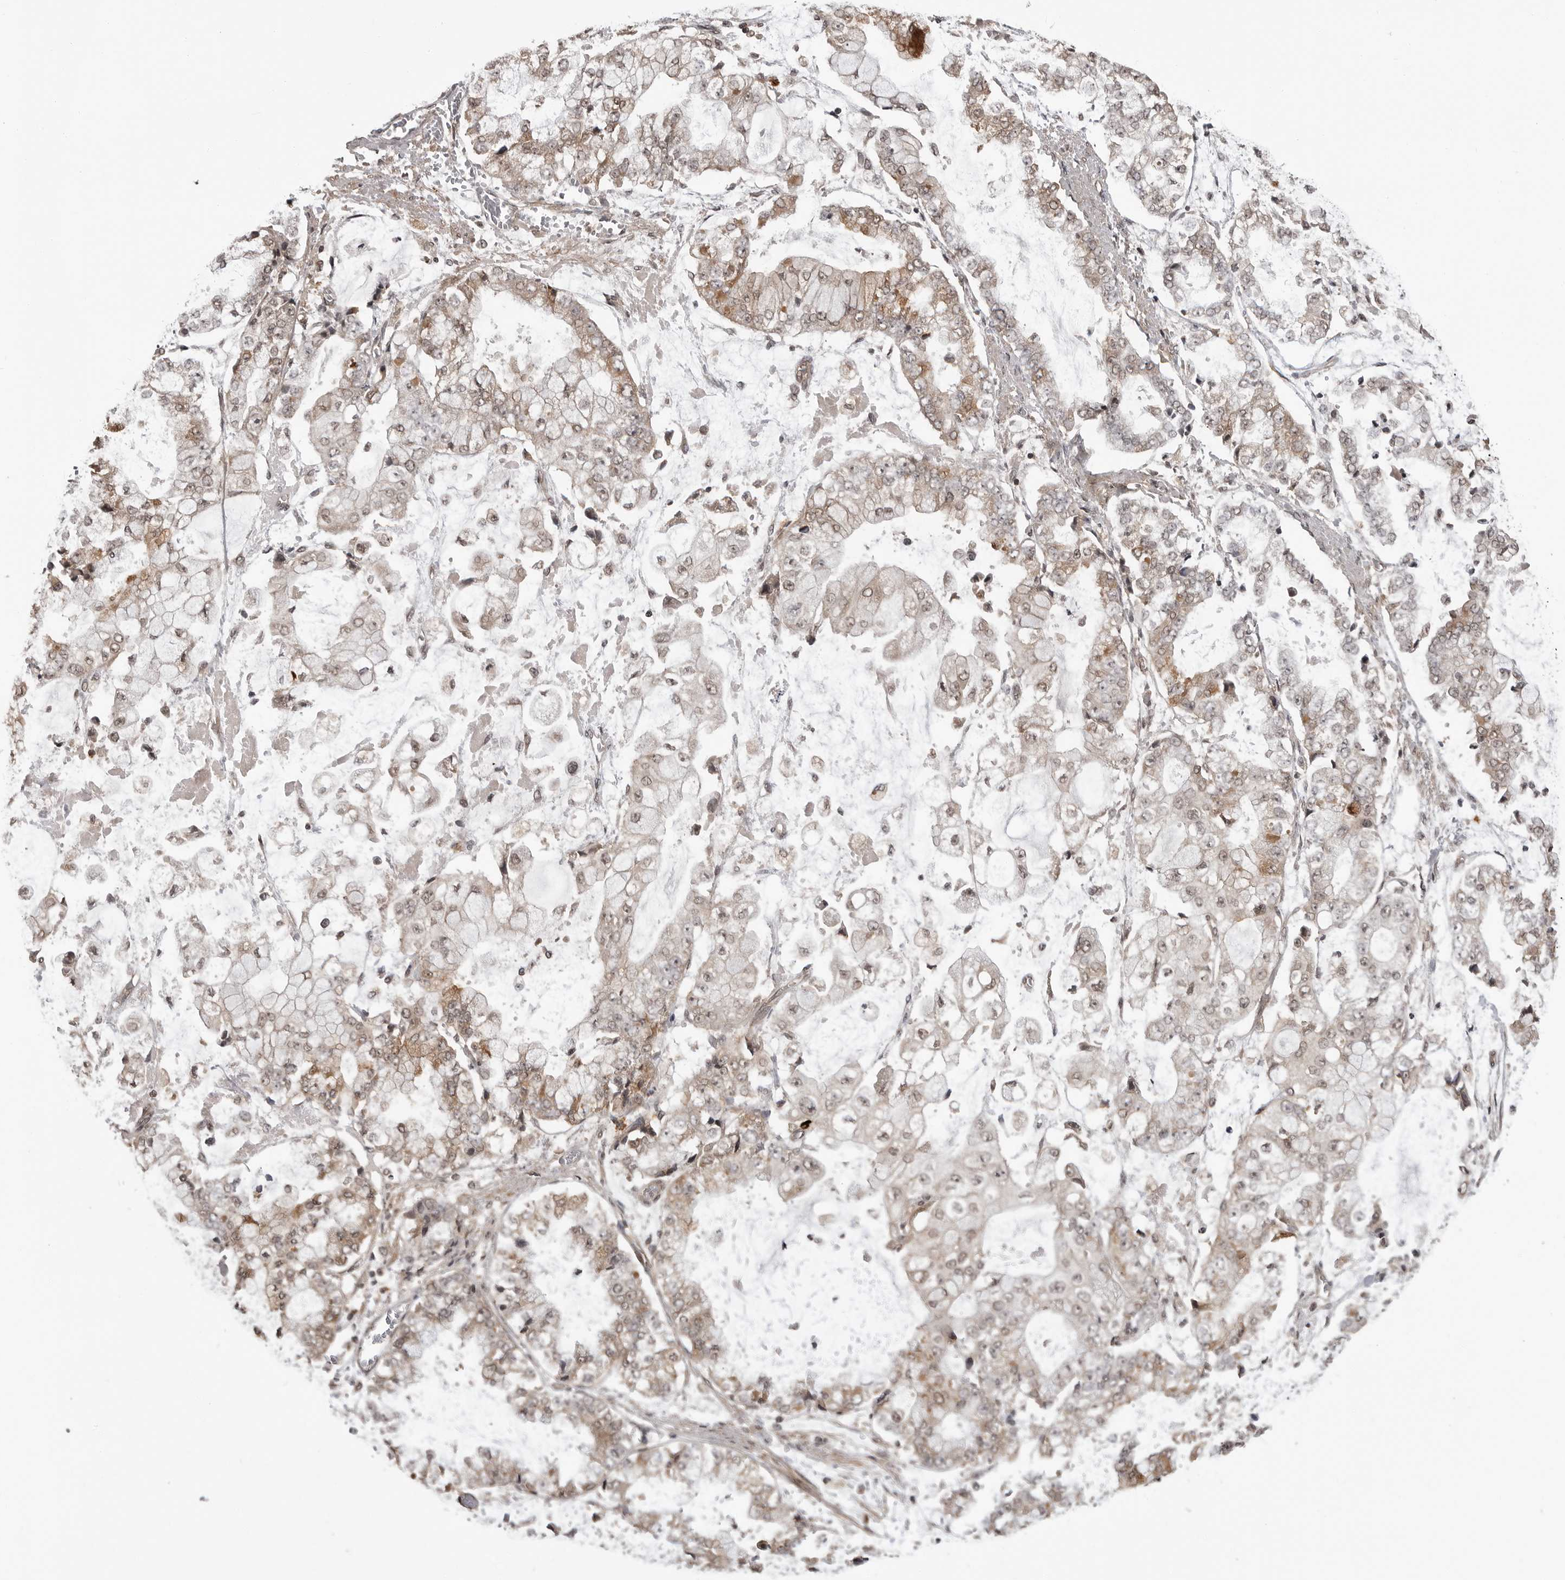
{"staining": {"intensity": "moderate", "quantity": "25%-75%", "location": "cytoplasmic/membranous,nuclear"}, "tissue": "stomach cancer", "cell_type": "Tumor cells", "image_type": "cancer", "snomed": [{"axis": "morphology", "description": "Adenocarcinoma, NOS"}, {"axis": "topography", "description": "Stomach"}], "caption": "Human stomach adenocarcinoma stained with a brown dye exhibits moderate cytoplasmic/membranous and nuclear positive expression in approximately 25%-75% of tumor cells.", "gene": "IL24", "patient": {"sex": "male", "age": 76}}